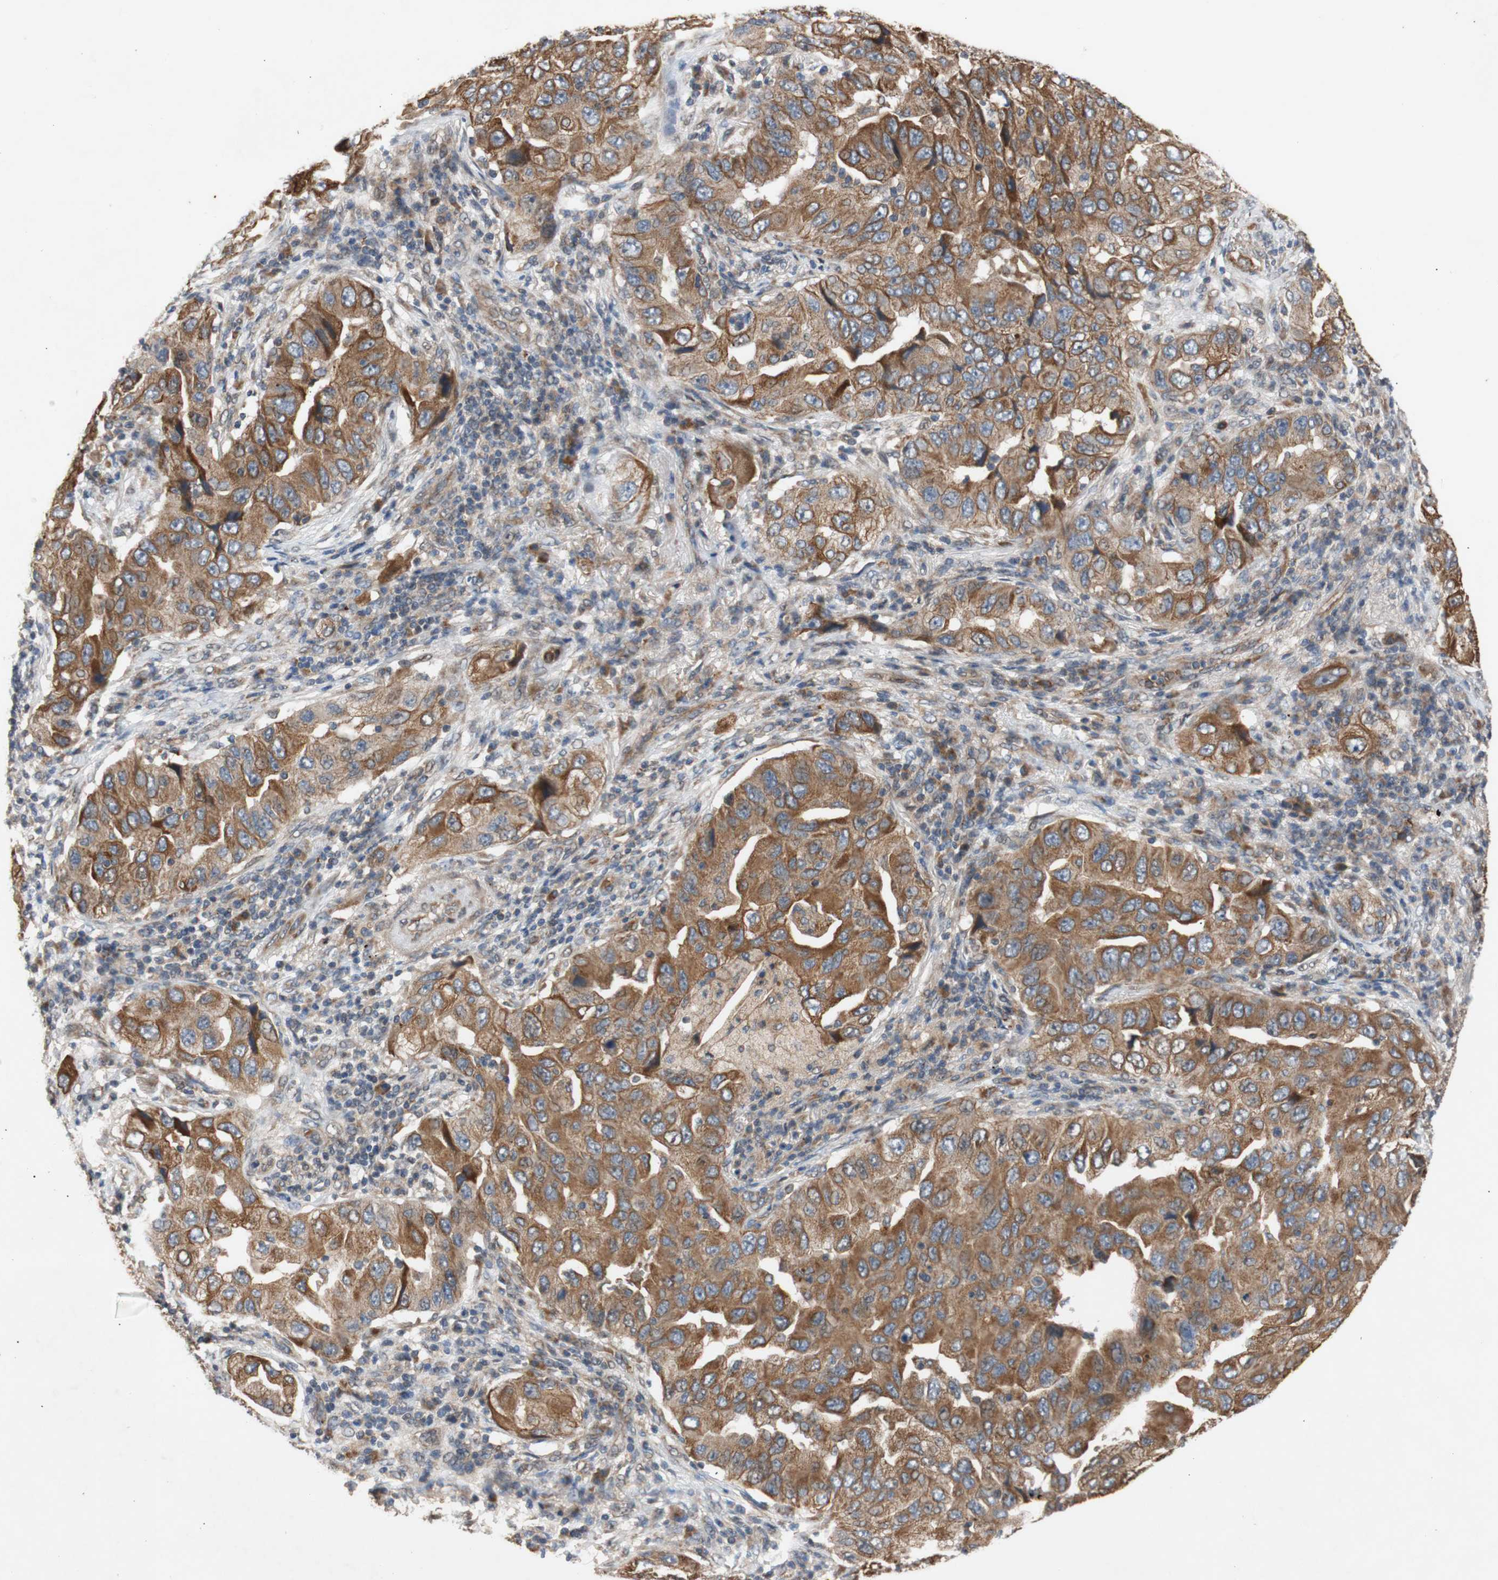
{"staining": {"intensity": "moderate", "quantity": ">75%", "location": "cytoplasmic/membranous"}, "tissue": "lung cancer", "cell_type": "Tumor cells", "image_type": "cancer", "snomed": [{"axis": "morphology", "description": "Adenocarcinoma, NOS"}, {"axis": "topography", "description": "Lung"}], "caption": "Immunohistochemistry (DAB (3,3'-diaminobenzidine)) staining of adenocarcinoma (lung) demonstrates moderate cytoplasmic/membranous protein positivity in approximately >75% of tumor cells.", "gene": "PKN1", "patient": {"sex": "female", "age": 65}}